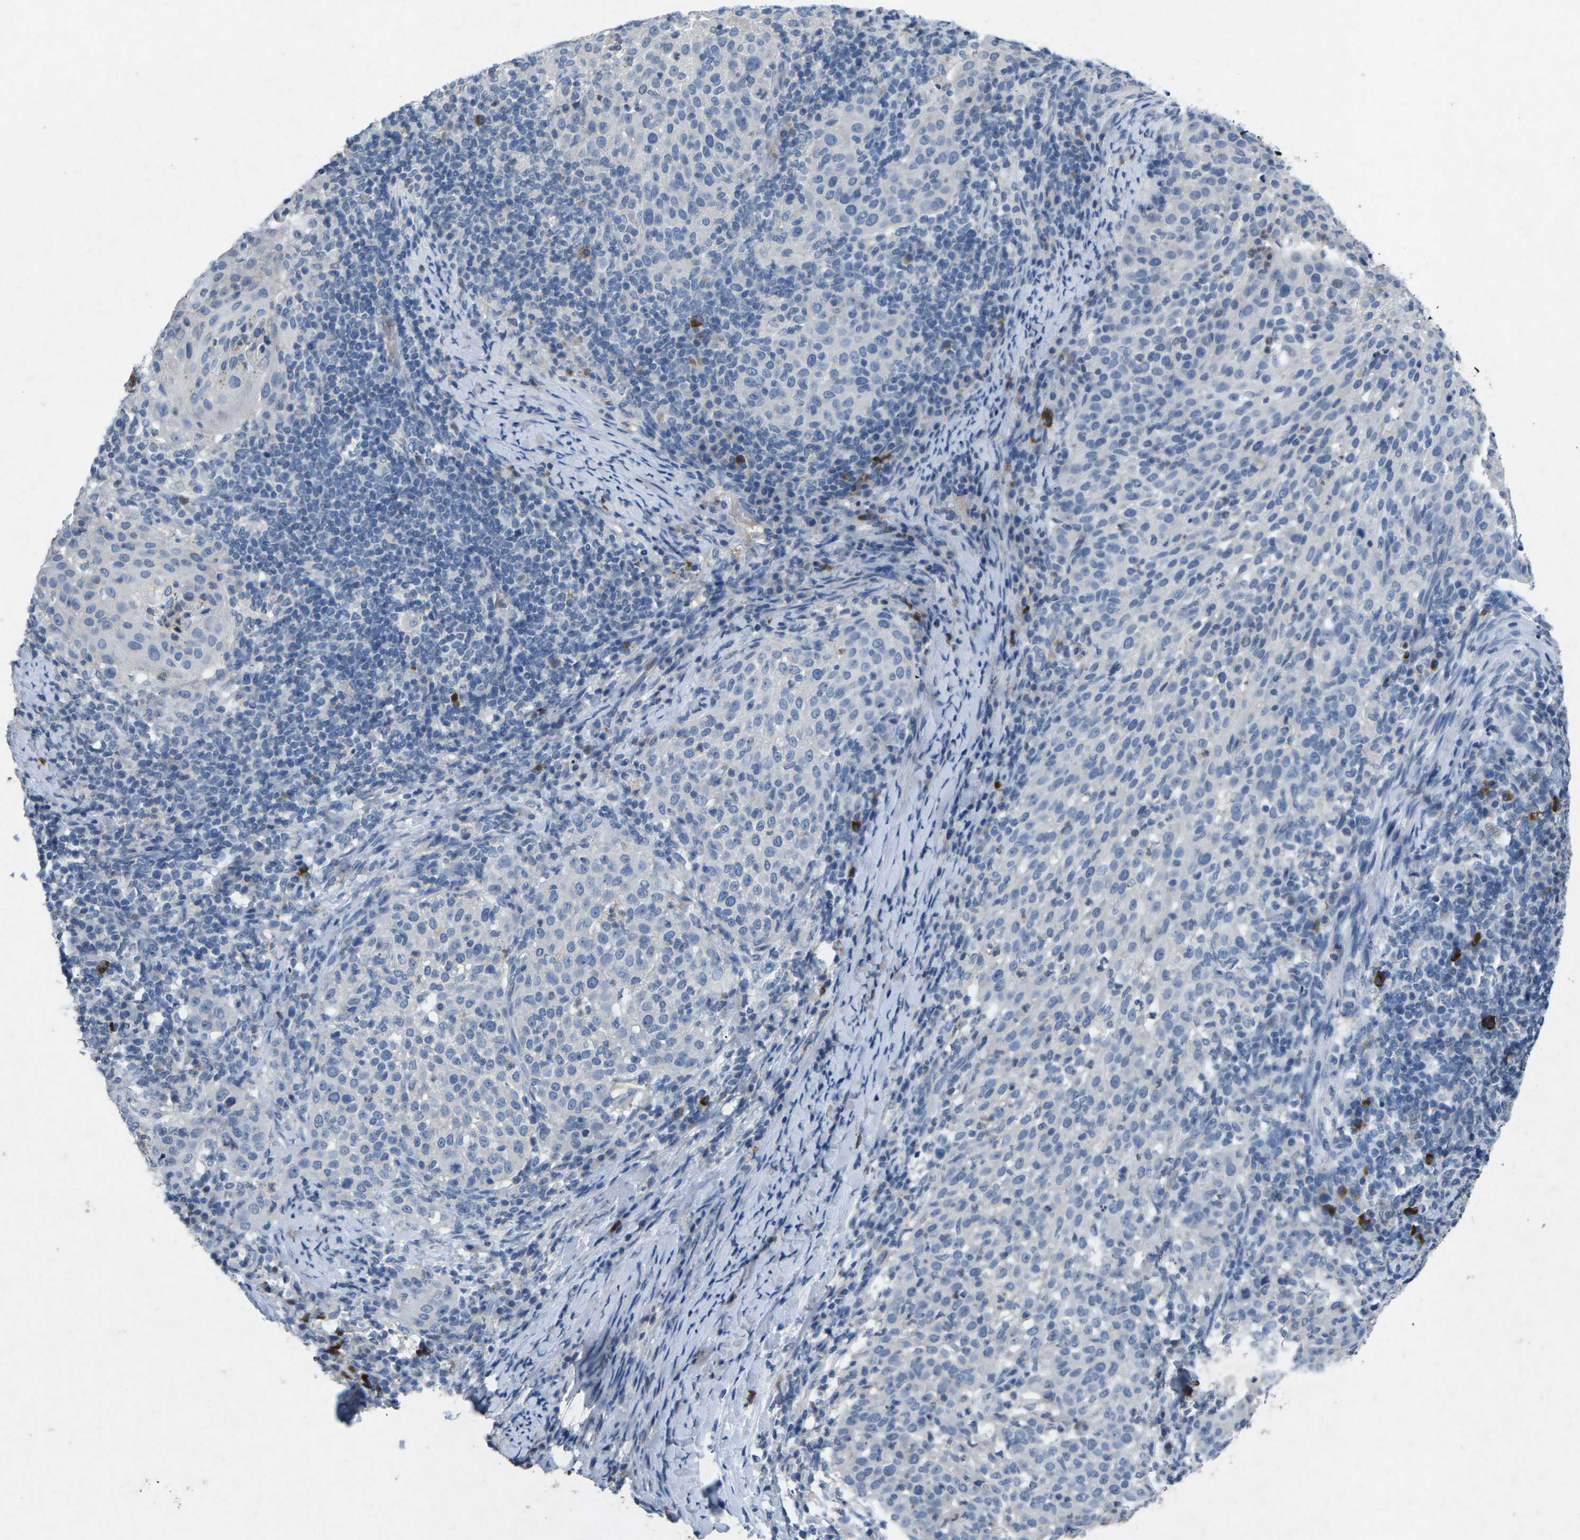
{"staining": {"intensity": "negative", "quantity": "none", "location": "none"}, "tissue": "cervical cancer", "cell_type": "Tumor cells", "image_type": "cancer", "snomed": [{"axis": "morphology", "description": "Squamous cell carcinoma, NOS"}, {"axis": "topography", "description": "Cervix"}], "caption": "The IHC micrograph has no significant positivity in tumor cells of cervical squamous cell carcinoma tissue. (DAB (3,3'-diaminobenzidine) immunohistochemistry (IHC), high magnification).", "gene": "PLG", "patient": {"sex": "female", "age": 51}}